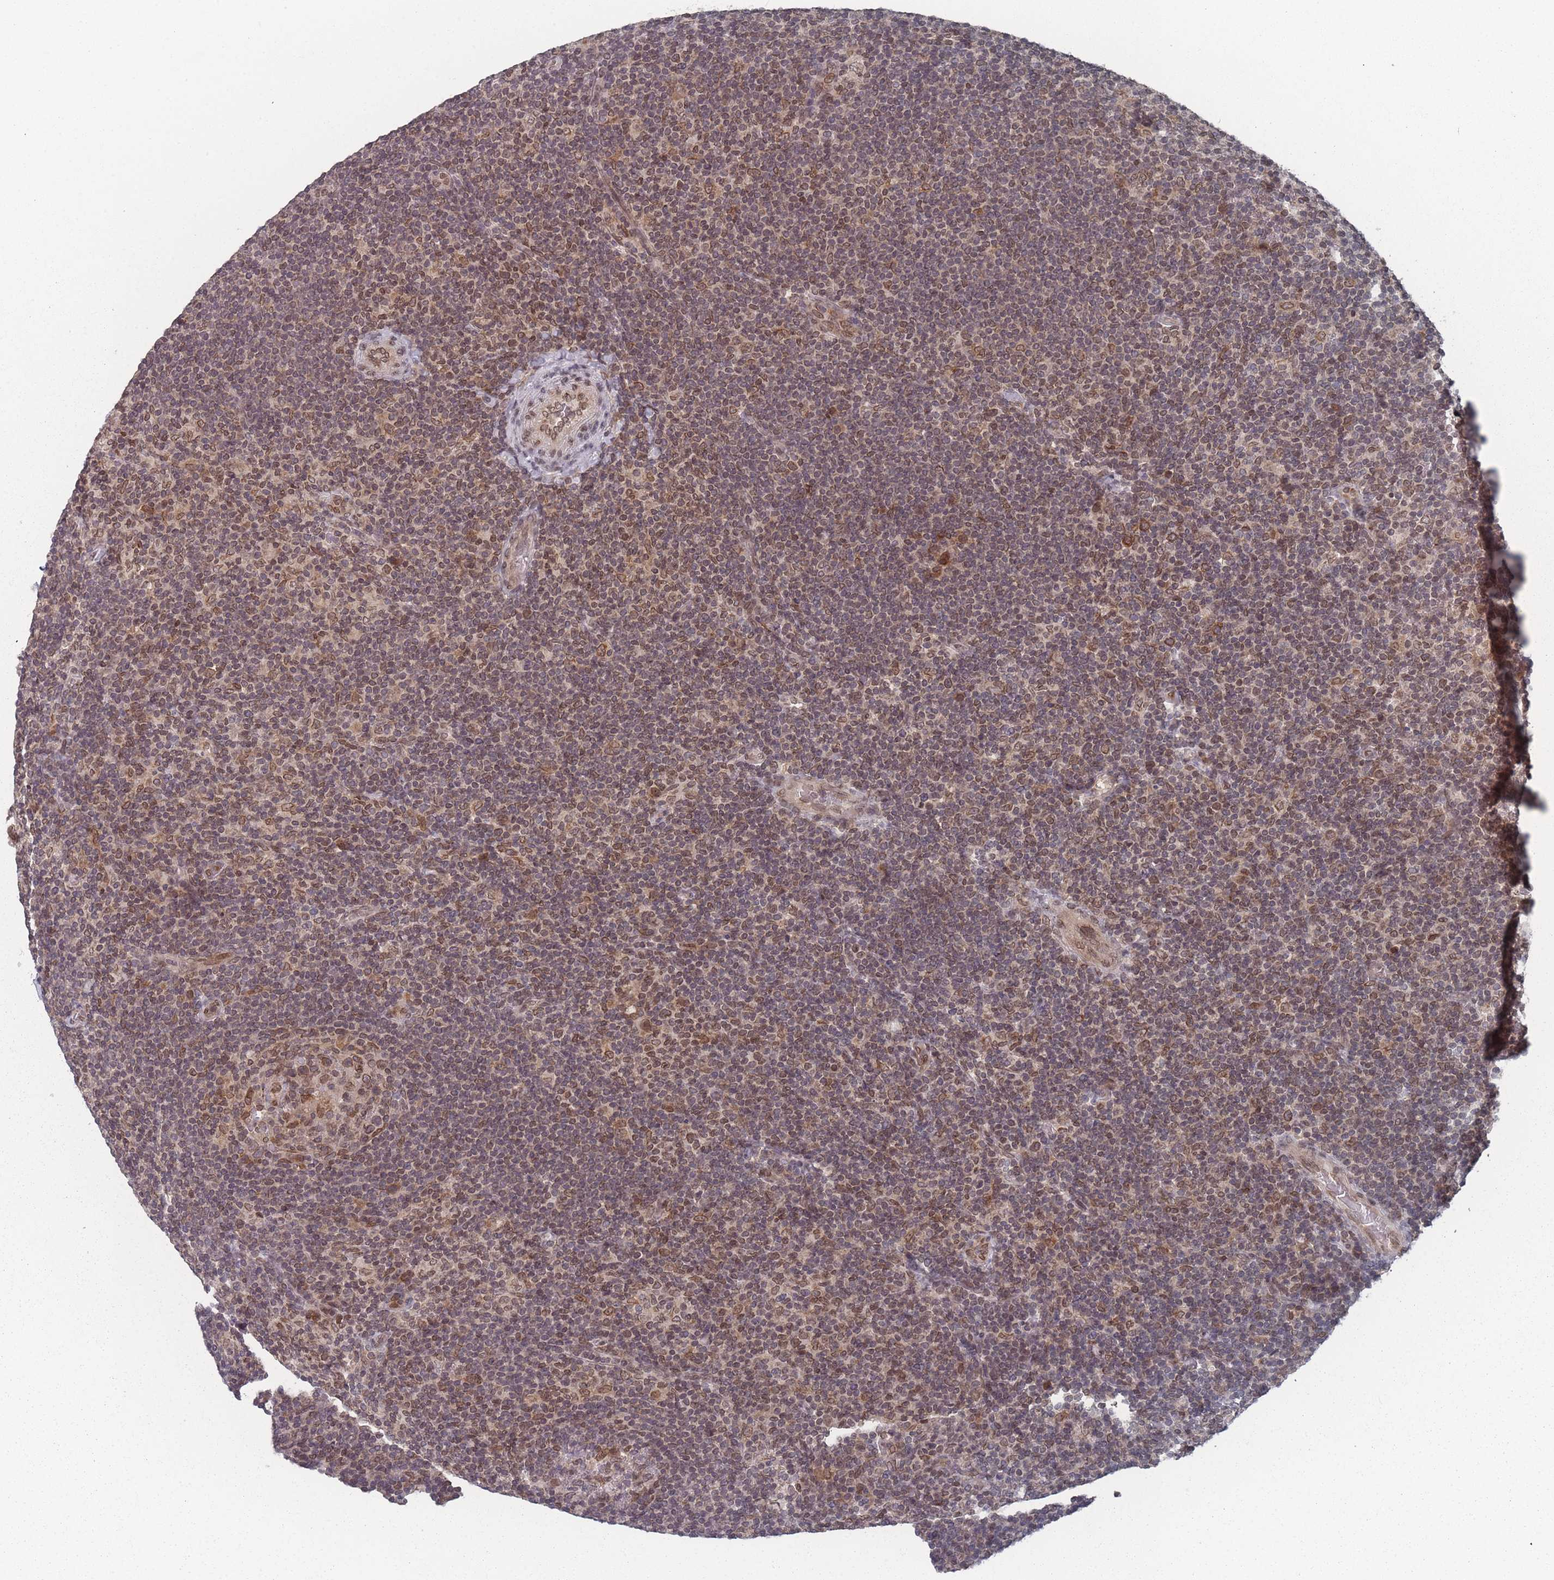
{"staining": {"intensity": "moderate", "quantity": ">75%", "location": "cytoplasmic/membranous,nuclear"}, "tissue": "lymphoma", "cell_type": "Tumor cells", "image_type": "cancer", "snomed": [{"axis": "morphology", "description": "Hodgkin's disease, NOS"}, {"axis": "topography", "description": "Lymph node"}], "caption": "This is a photomicrograph of immunohistochemistry staining of Hodgkin's disease, which shows moderate staining in the cytoplasmic/membranous and nuclear of tumor cells.", "gene": "TBC1D25", "patient": {"sex": "female", "age": 57}}